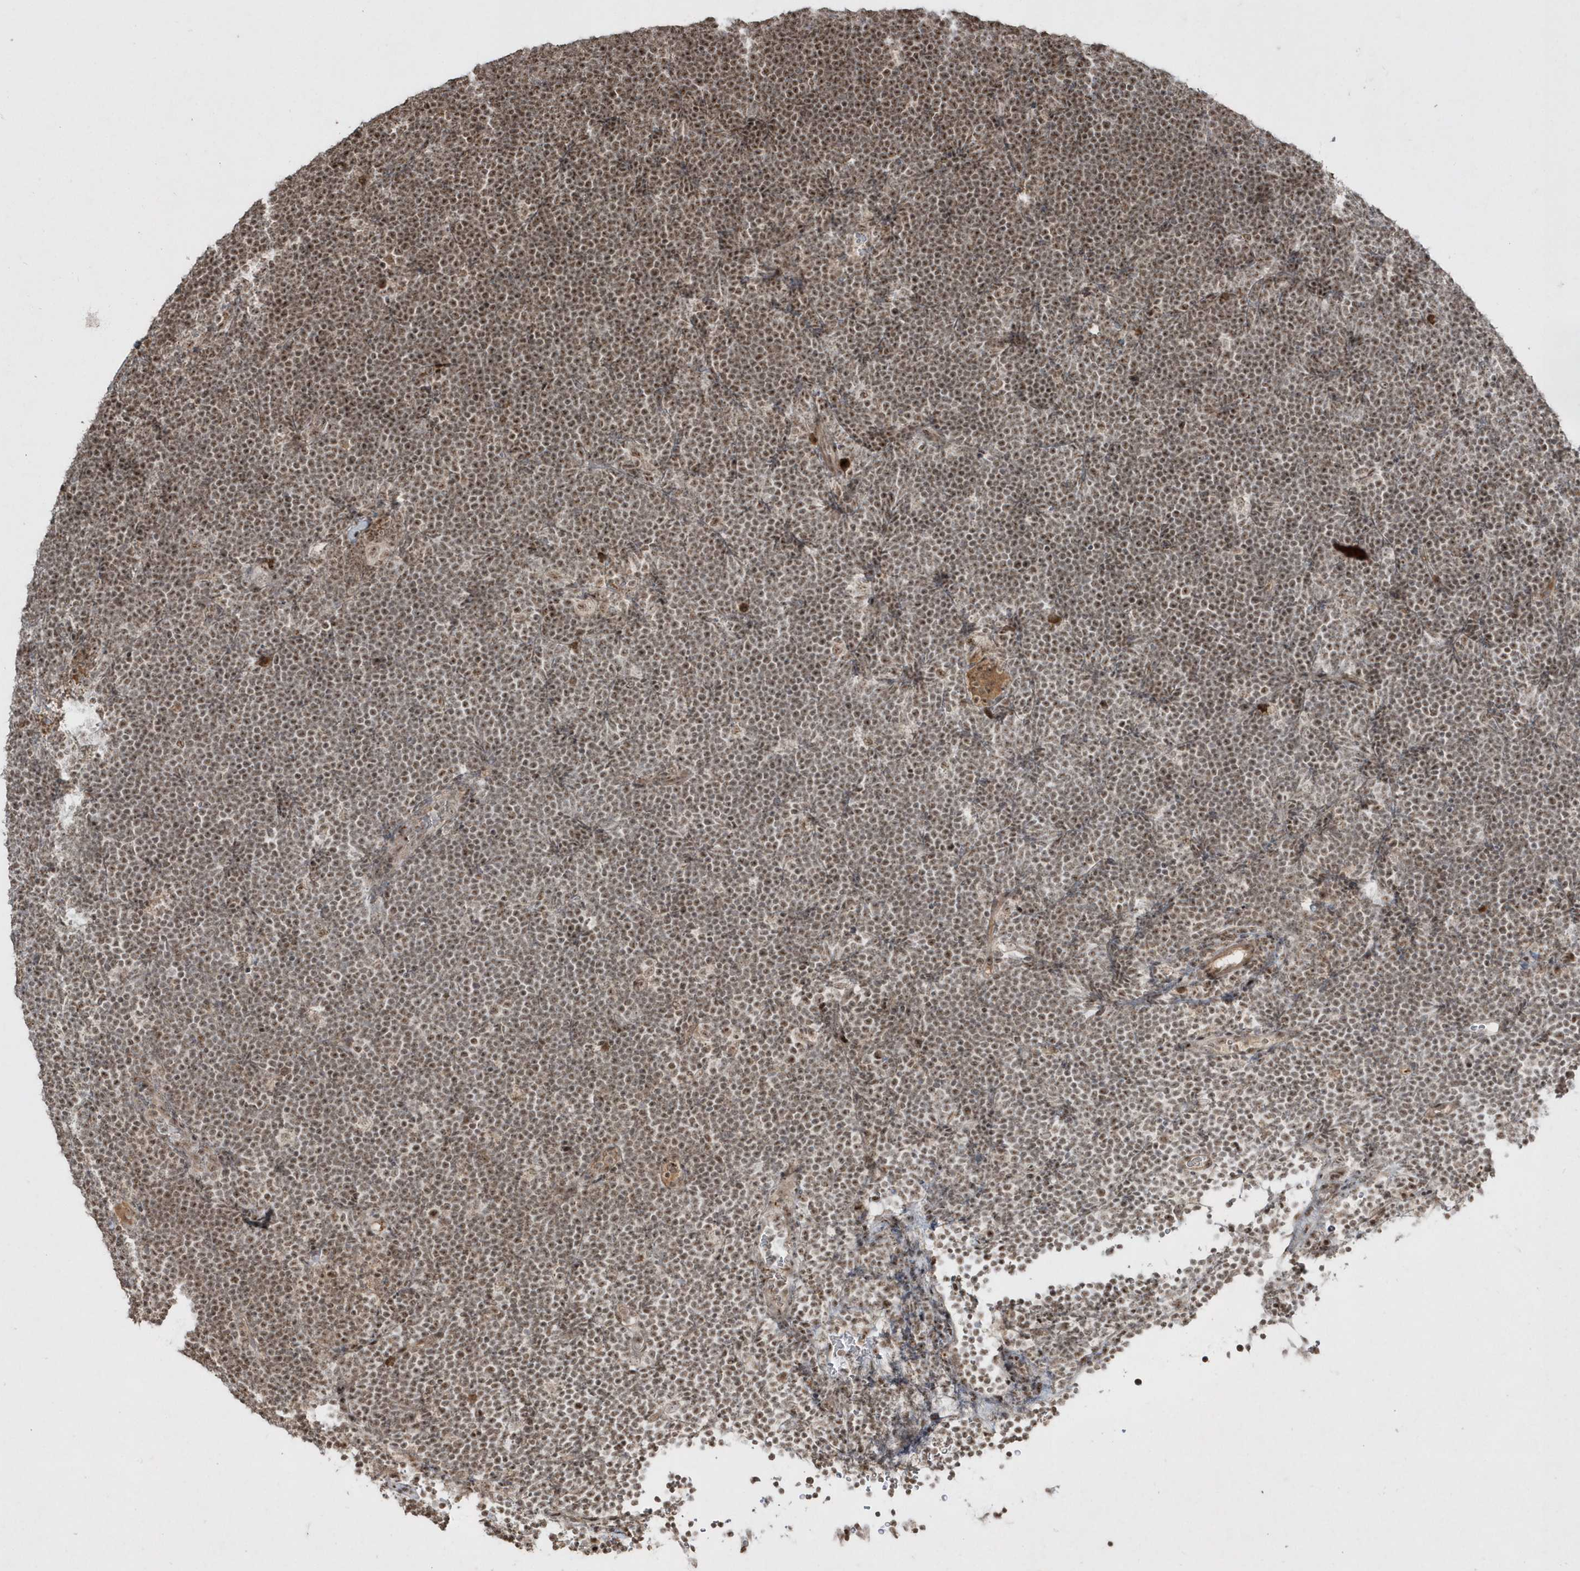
{"staining": {"intensity": "moderate", "quantity": "25%-75%", "location": "nuclear"}, "tissue": "lymphoma", "cell_type": "Tumor cells", "image_type": "cancer", "snomed": [{"axis": "morphology", "description": "Malignant lymphoma, non-Hodgkin's type, High grade"}, {"axis": "topography", "description": "Lymph node"}], "caption": "Moderate nuclear protein staining is appreciated in approximately 25%-75% of tumor cells in high-grade malignant lymphoma, non-Hodgkin's type.", "gene": "POLR3B", "patient": {"sex": "male", "age": 13}}